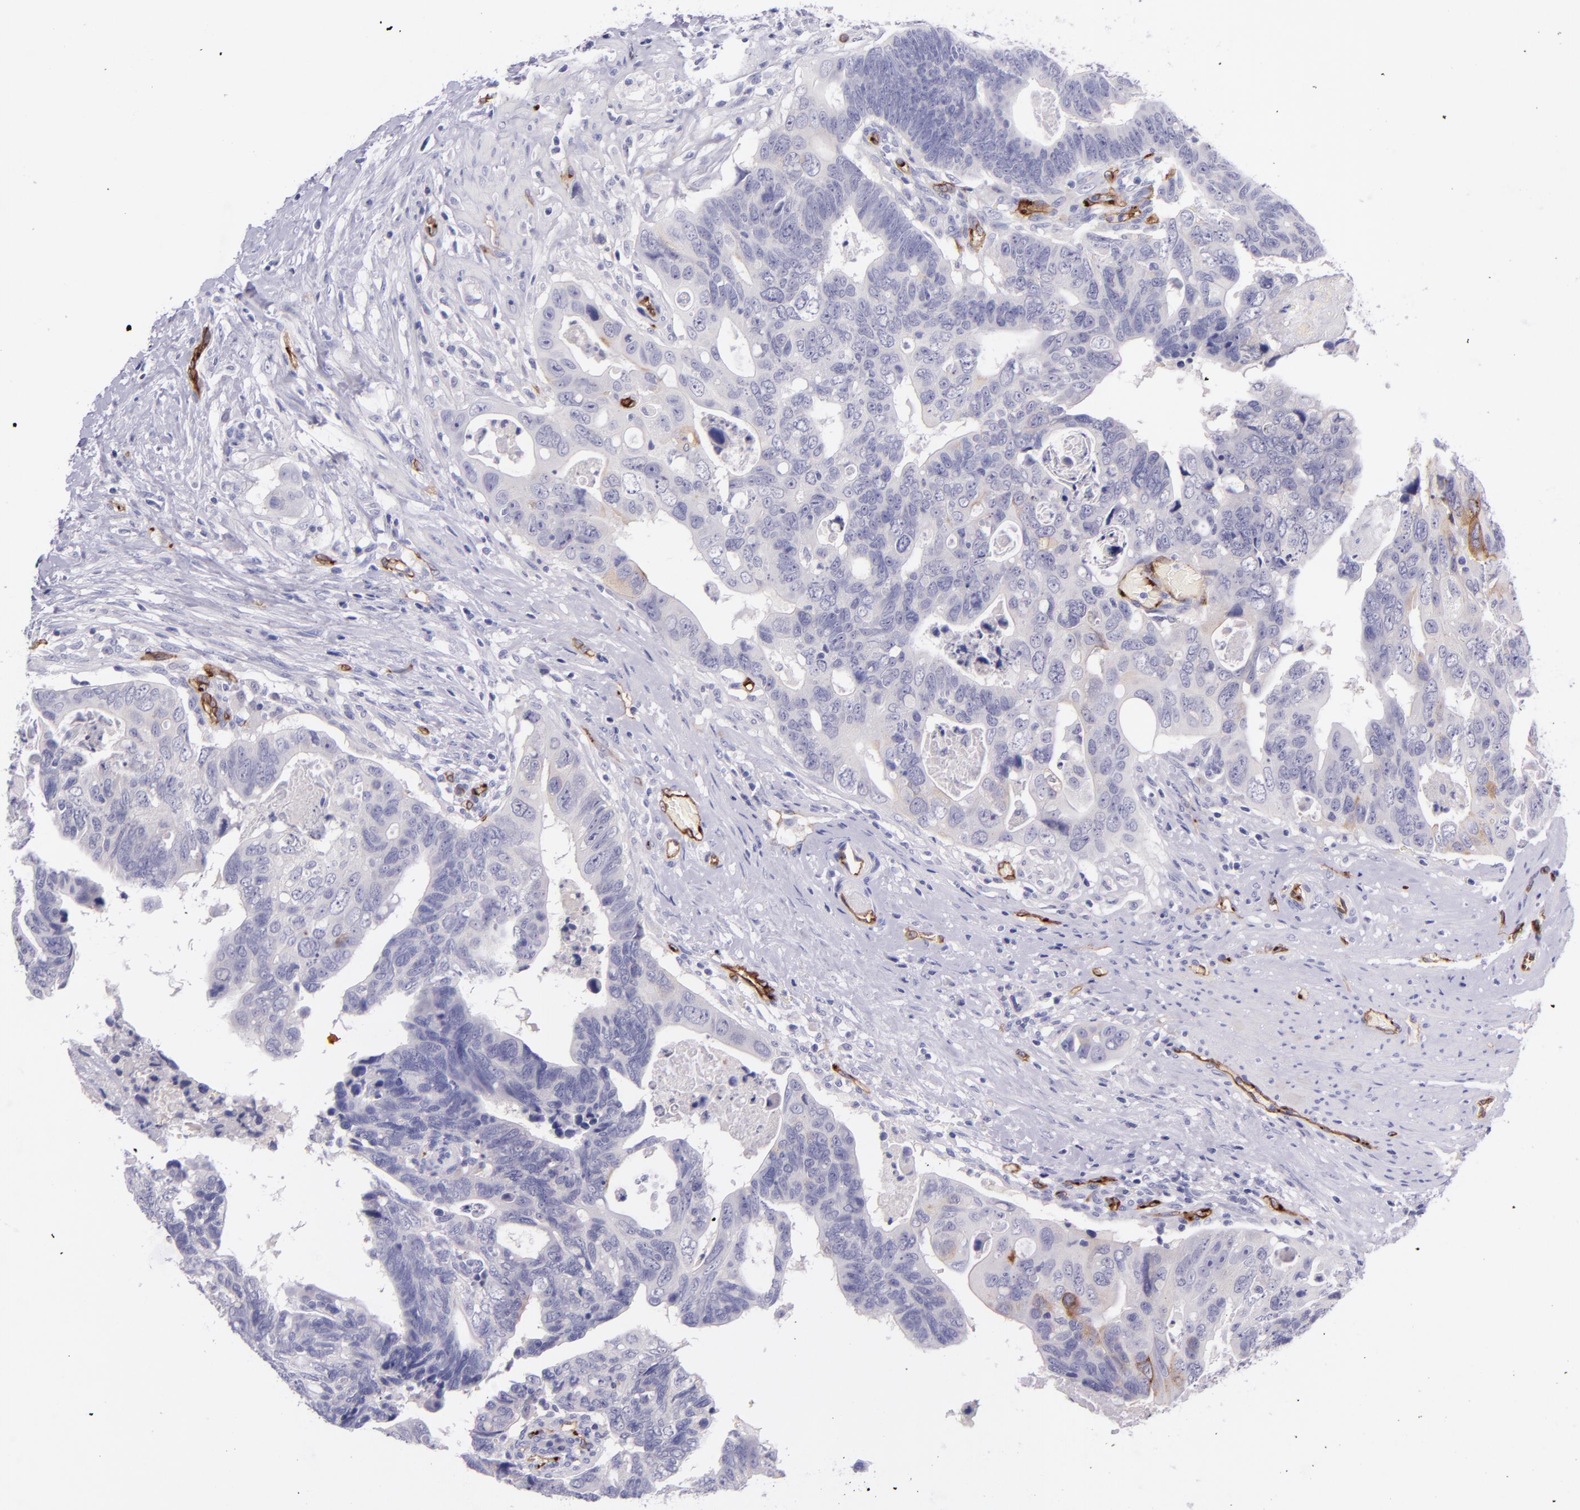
{"staining": {"intensity": "negative", "quantity": "none", "location": "none"}, "tissue": "colorectal cancer", "cell_type": "Tumor cells", "image_type": "cancer", "snomed": [{"axis": "morphology", "description": "Adenocarcinoma, NOS"}, {"axis": "topography", "description": "Rectum"}], "caption": "This is an IHC histopathology image of human colorectal cancer (adenocarcinoma). There is no staining in tumor cells.", "gene": "NOS3", "patient": {"sex": "male", "age": 53}}